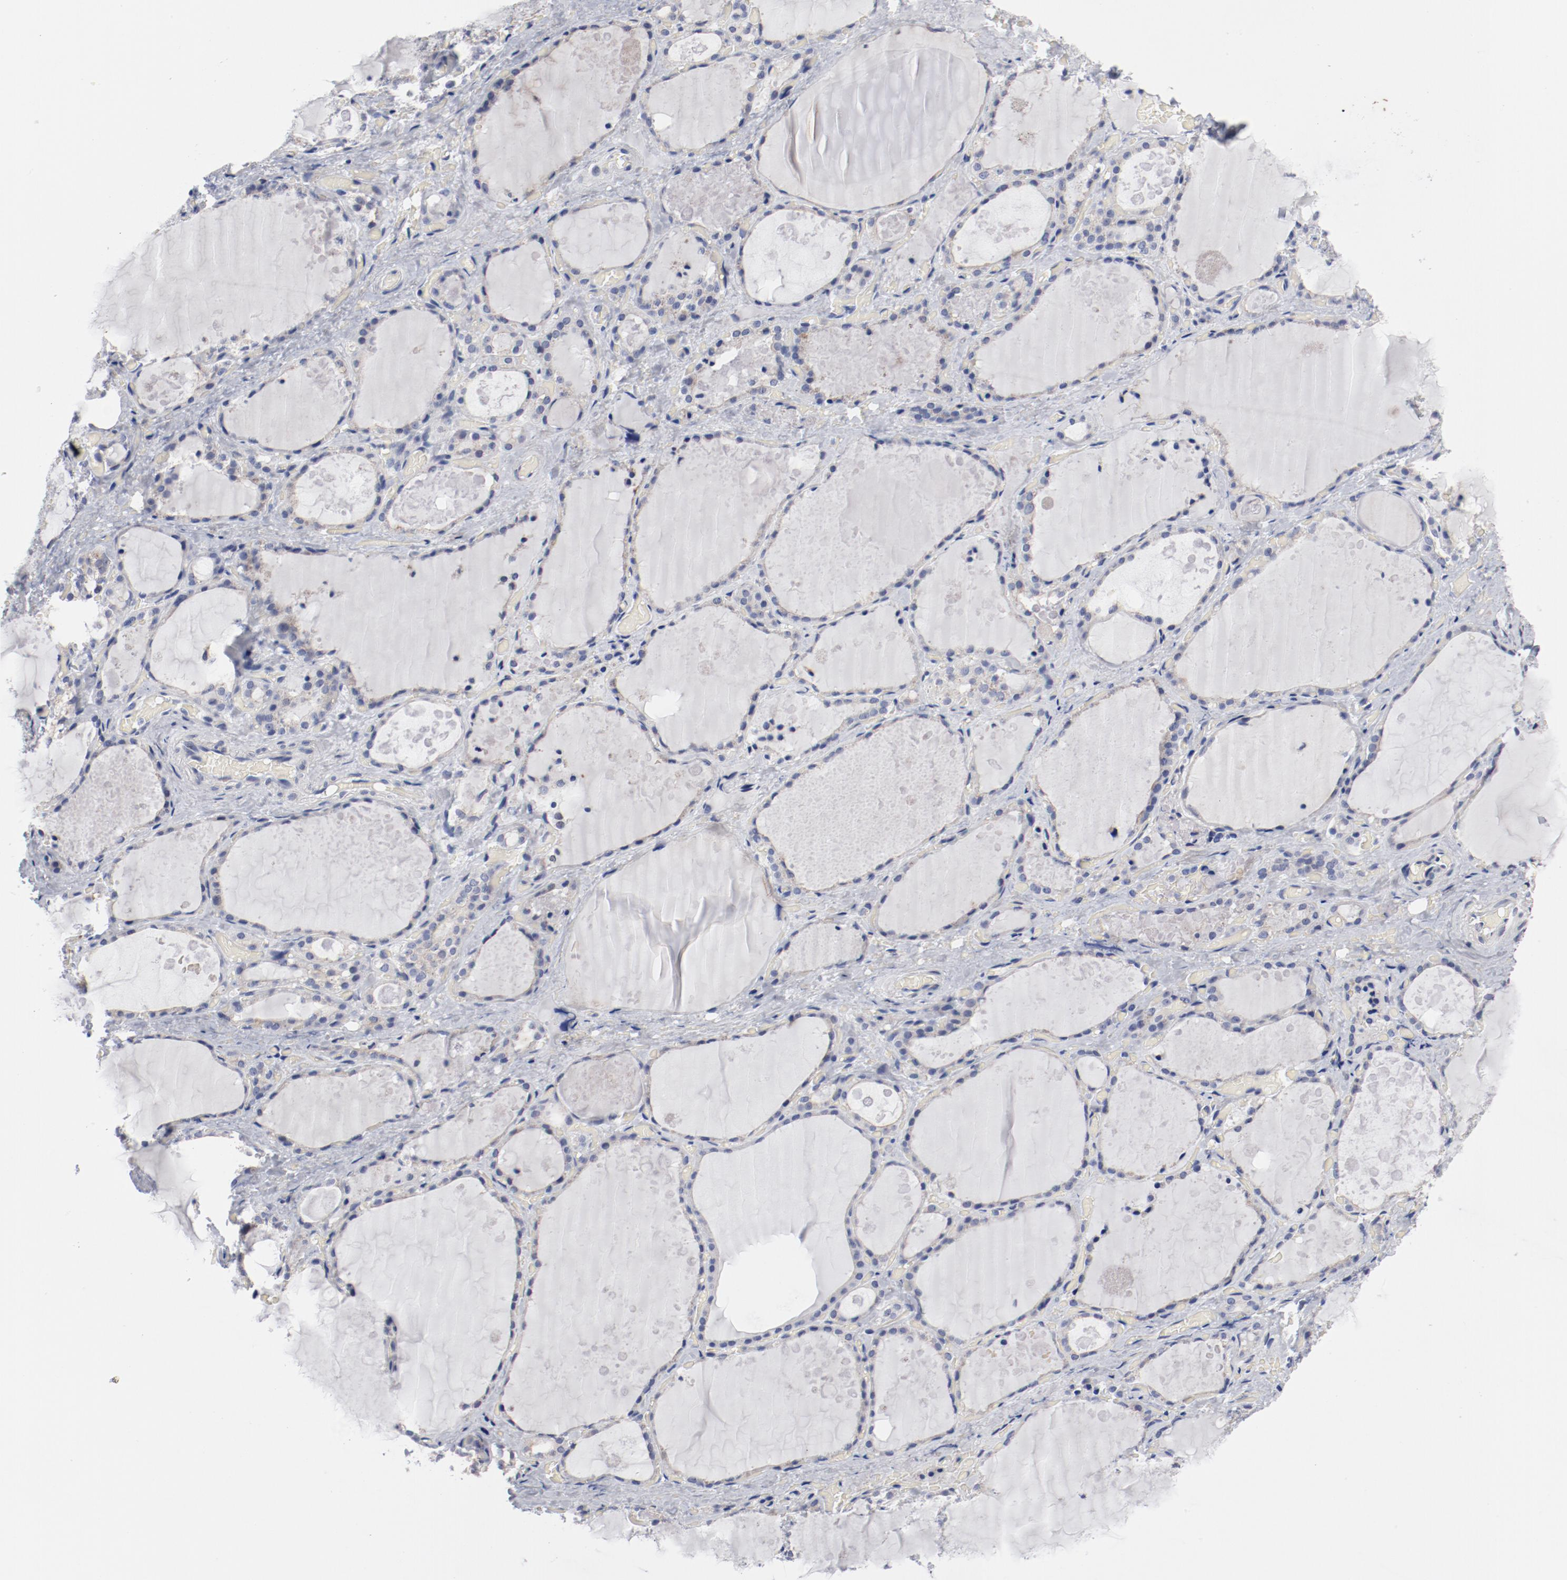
{"staining": {"intensity": "negative", "quantity": "none", "location": "none"}, "tissue": "thyroid gland", "cell_type": "Glandular cells", "image_type": "normal", "snomed": [{"axis": "morphology", "description": "Normal tissue, NOS"}, {"axis": "topography", "description": "Thyroid gland"}], "caption": "An immunohistochemistry (IHC) photomicrograph of normal thyroid gland is shown. There is no staining in glandular cells of thyroid gland.", "gene": "GPR143", "patient": {"sex": "male", "age": 61}}